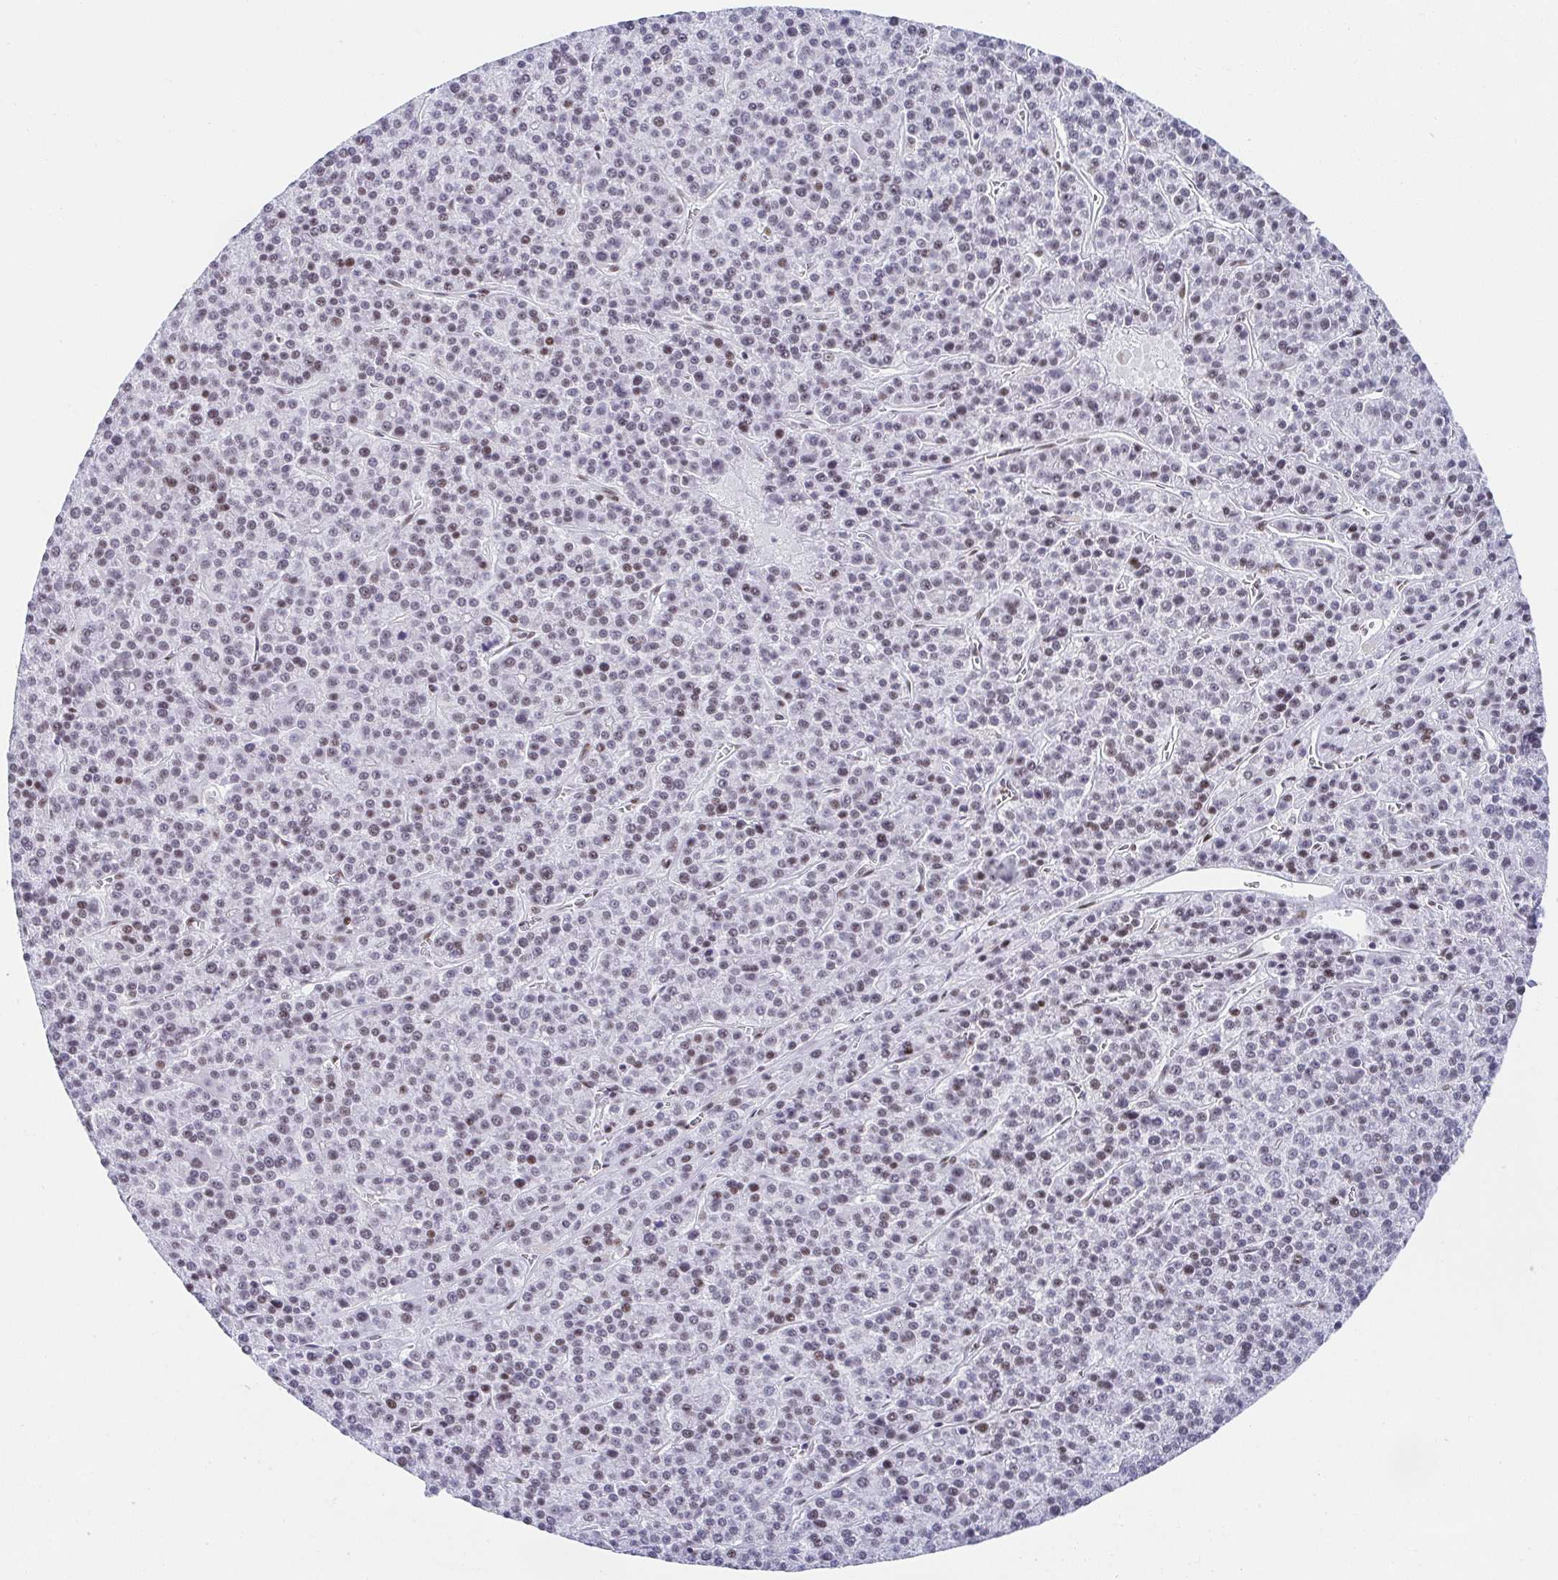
{"staining": {"intensity": "moderate", "quantity": "<25%", "location": "nuclear"}, "tissue": "liver cancer", "cell_type": "Tumor cells", "image_type": "cancer", "snomed": [{"axis": "morphology", "description": "Carcinoma, Hepatocellular, NOS"}, {"axis": "topography", "description": "Liver"}], "caption": "Liver cancer was stained to show a protein in brown. There is low levels of moderate nuclear positivity in about <25% of tumor cells.", "gene": "SLC7A10", "patient": {"sex": "female", "age": 58}}